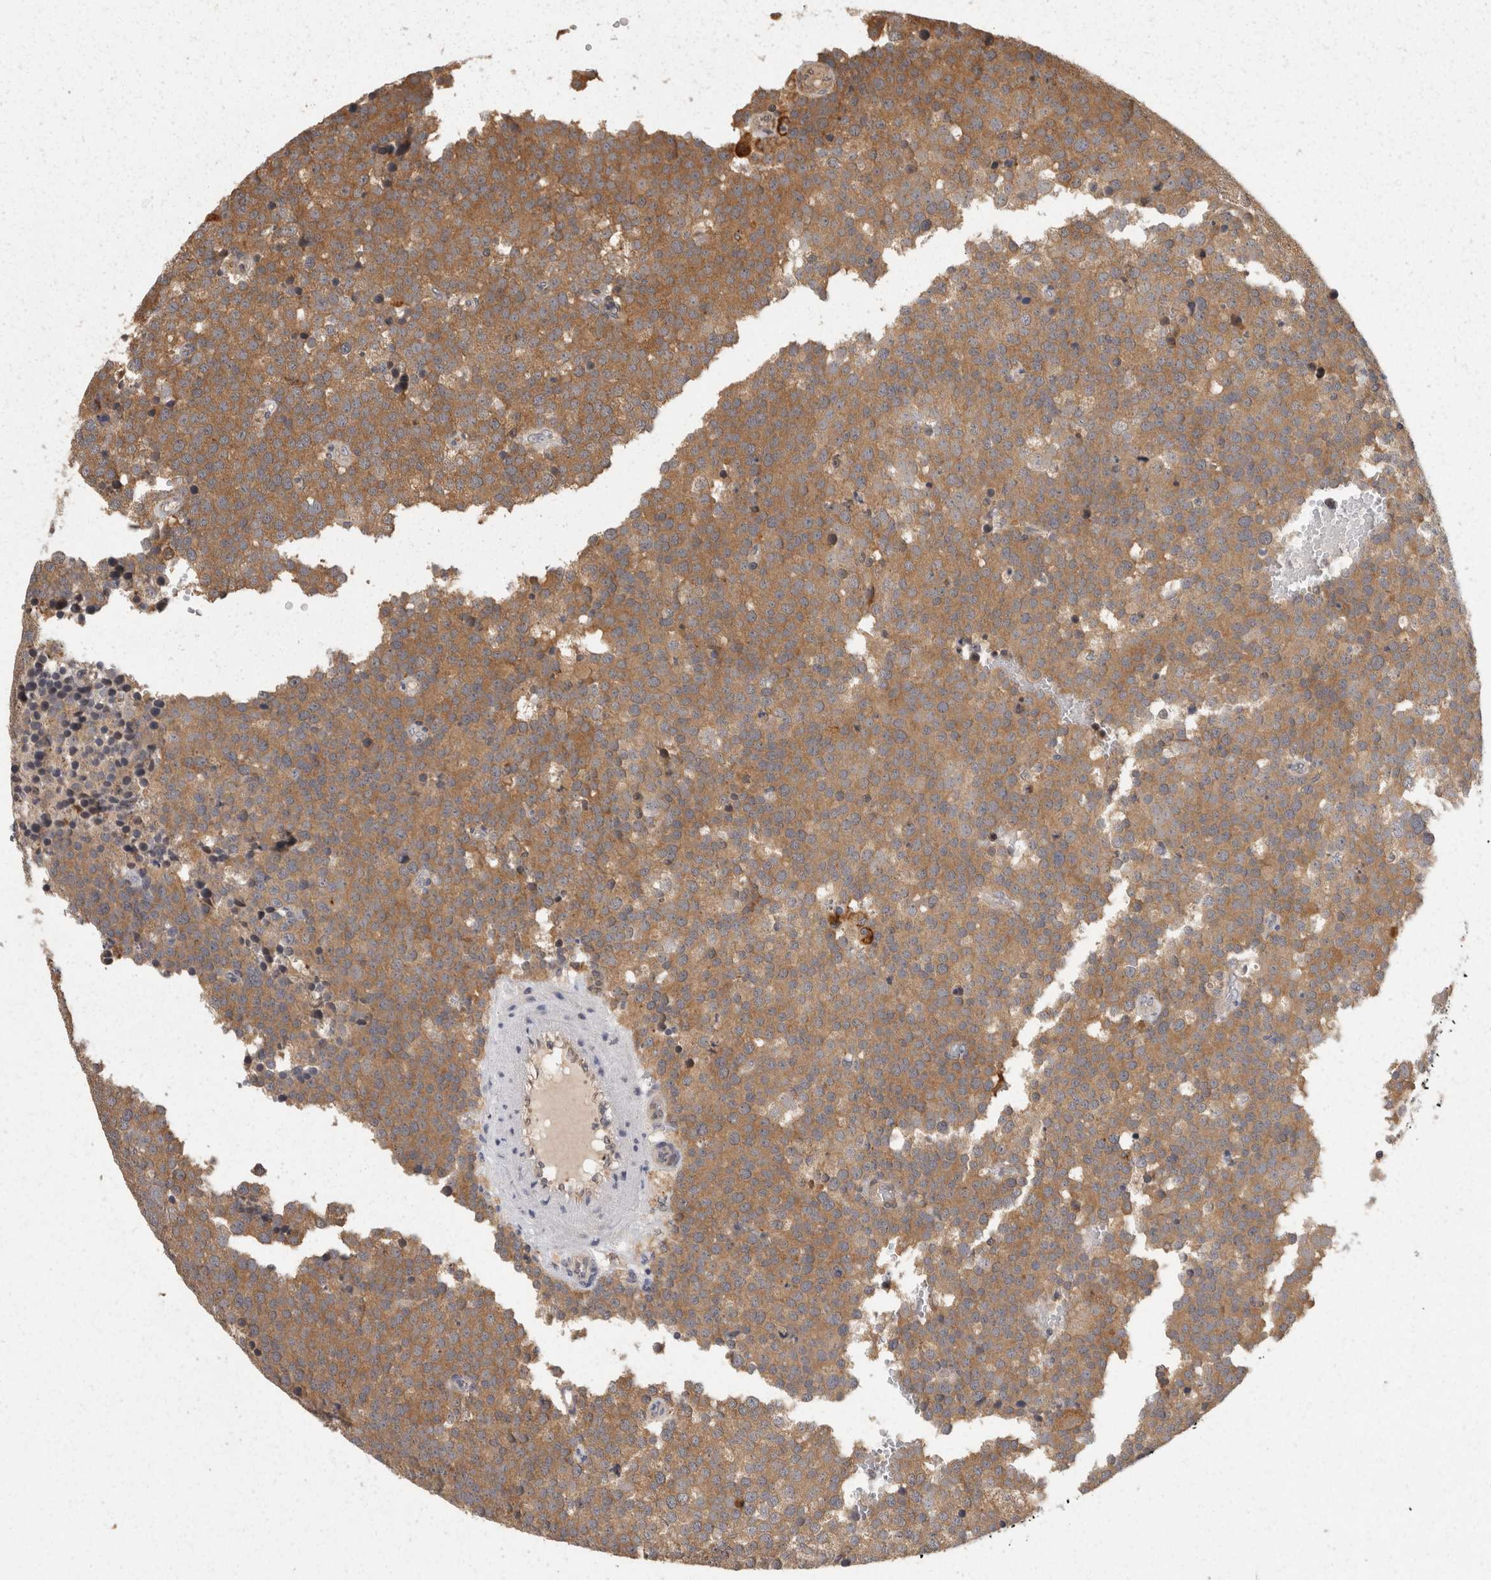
{"staining": {"intensity": "moderate", "quantity": ">75%", "location": "cytoplasmic/membranous"}, "tissue": "testis cancer", "cell_type": "Tumor cells", "image_type": "cancer", "snomed": [{"axis": "morphology", "description": "Seminoma, NOS"}, {"axis": "topography", "description": "Testis"}], "caption": "IHC micrograph of neoplastic tissue: human seminoma (testis) stained using immunohistochemistry reveals medium levels of moderate protein expression localized specifically in the cytoplasmic/membranous of tumor cells, appearing as a cytoplasmic/membranous brown color.", "gene": "ACAT2", "patient": {"sex": "male", "age": 71}}